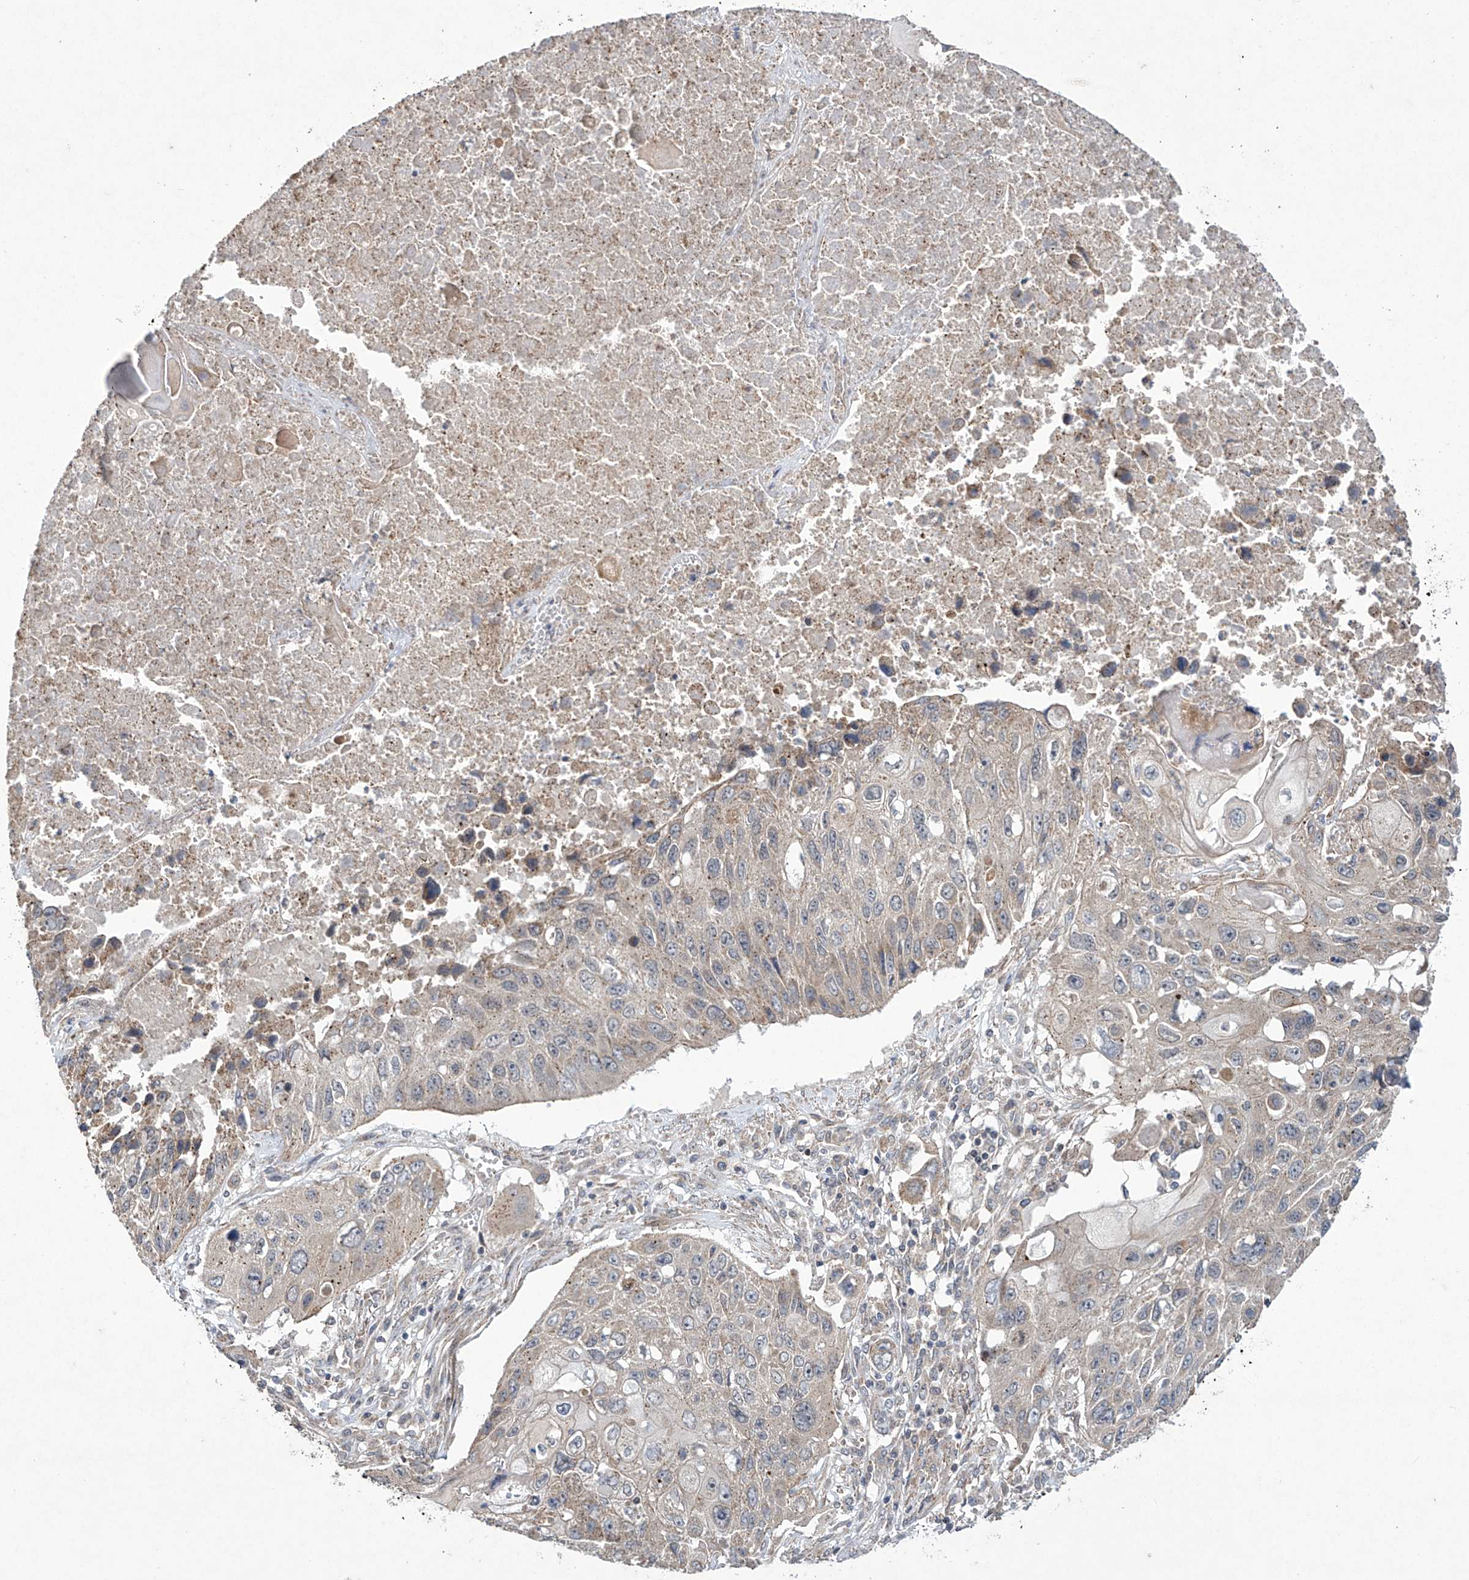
{"staining": {"intensity": "negative", "quantity": "none", "location": "none"}, "tissue": "lung cancer", "cell_type": "Tumor cells", "image_type": "cancer", "snomed": [{"axis": "morphology", "description": "Squamous cell carcinoma, NOS"}, {"axis": "topography", "description": "Lung"}], "caption": "Immunohistochemistry of human lung squamous cell carcinoma shows no positivity in tumor cells. (IHC, brightfield microscopy, high magnification).", "gene": "TRIM60", "patient": {"sex": "male", "age": 61}}